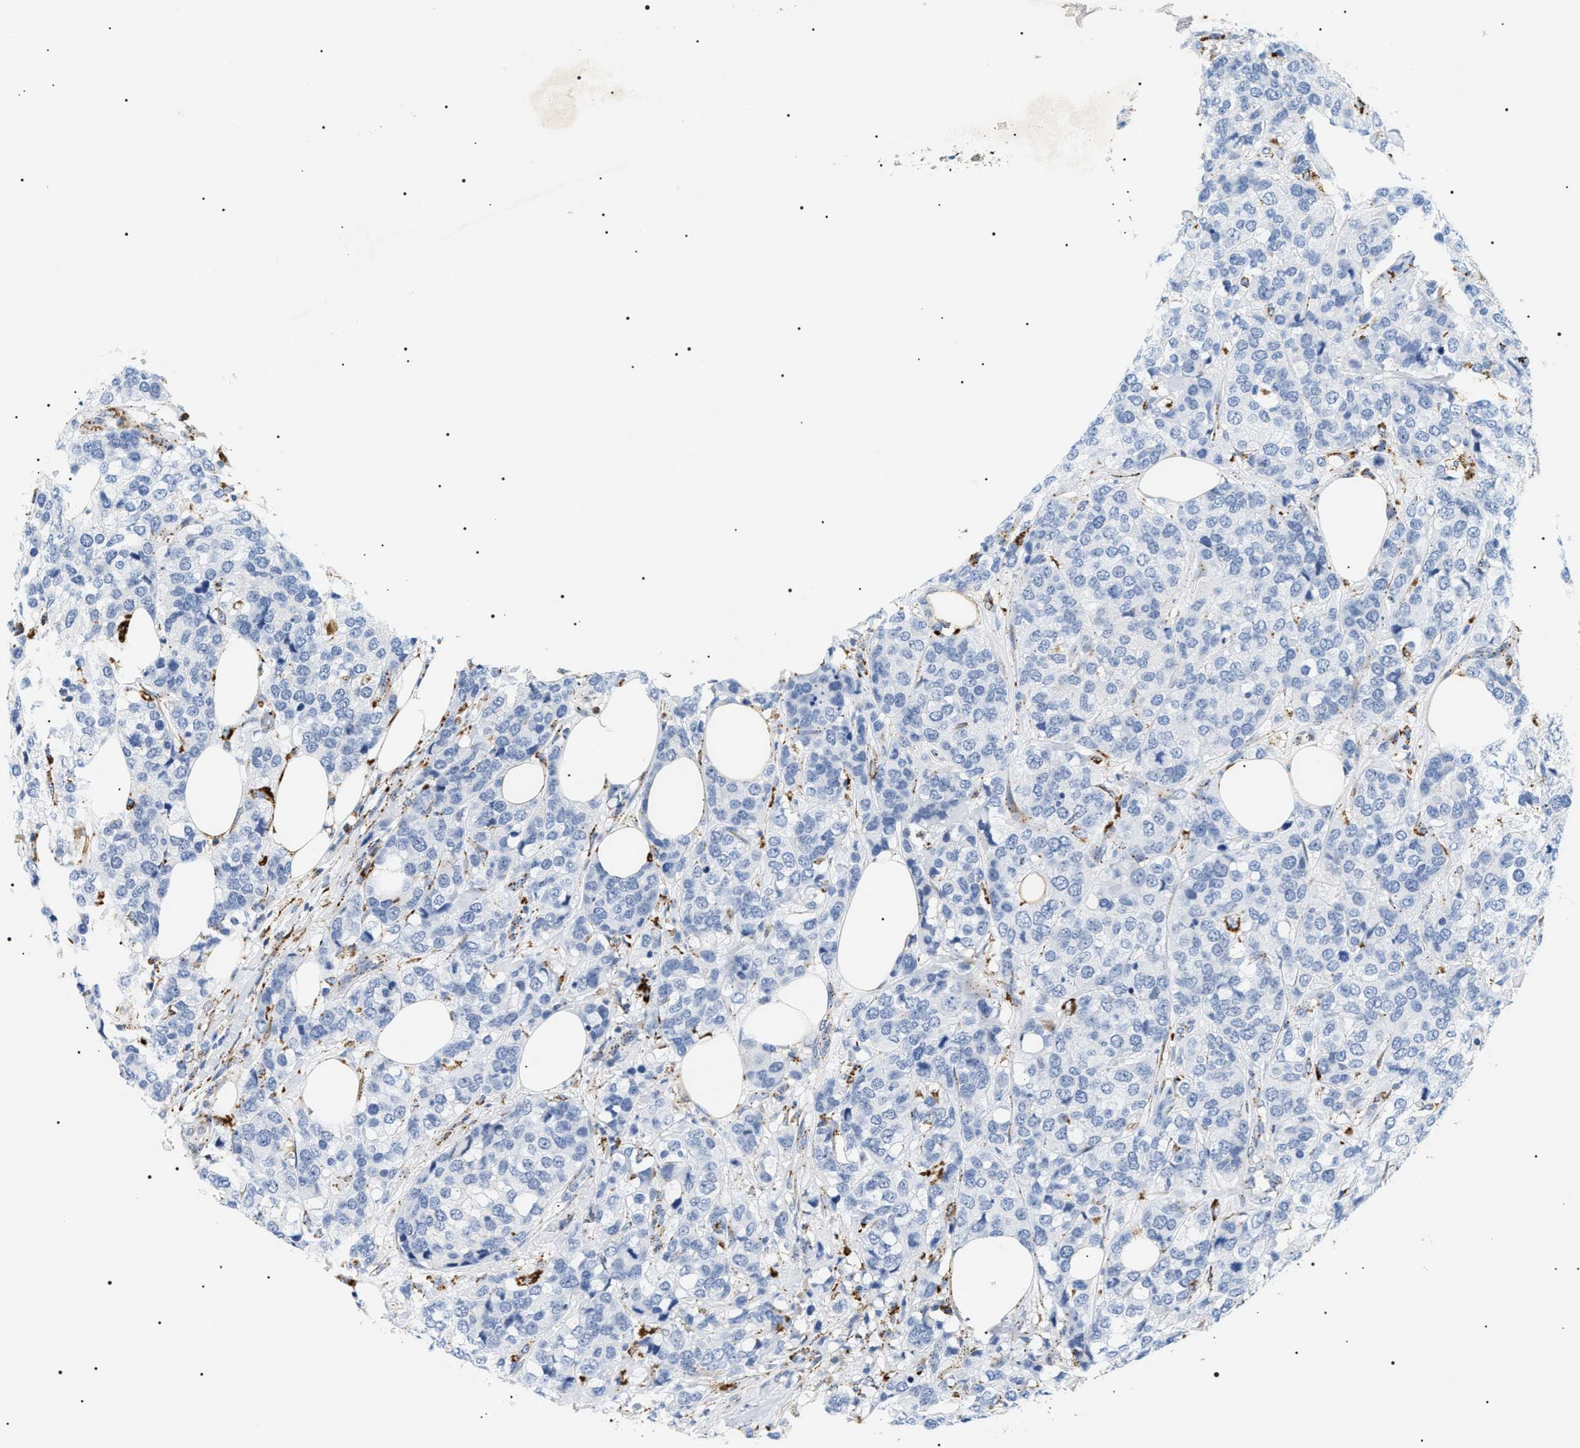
{"staining": {"intensity": "negative", "quantity": "none", "location": "none"}, "tissue": "breast cancer", "cell_type": "Tumor cells", "image_type": "cancer", "snomed": [{"axis": "morphology", "description": "Lobular carcinoma"}, {"axis": "topography", "description": "Breast"}], "caption": "IHC histopathology image of neoplastic tissue: human breast lobular carcinoma stained with DAB reveals no significant protein expression in tumor cells. (Stains: DAB (3,3'-diaminobenzidine) immunohistochemistry (IHC) with hematoxylin counter stain, Microscopy: brightfield microscopy at high magnification).", "gene": "HSD17B11", "patient": {"sex": "female", "age": 59}}